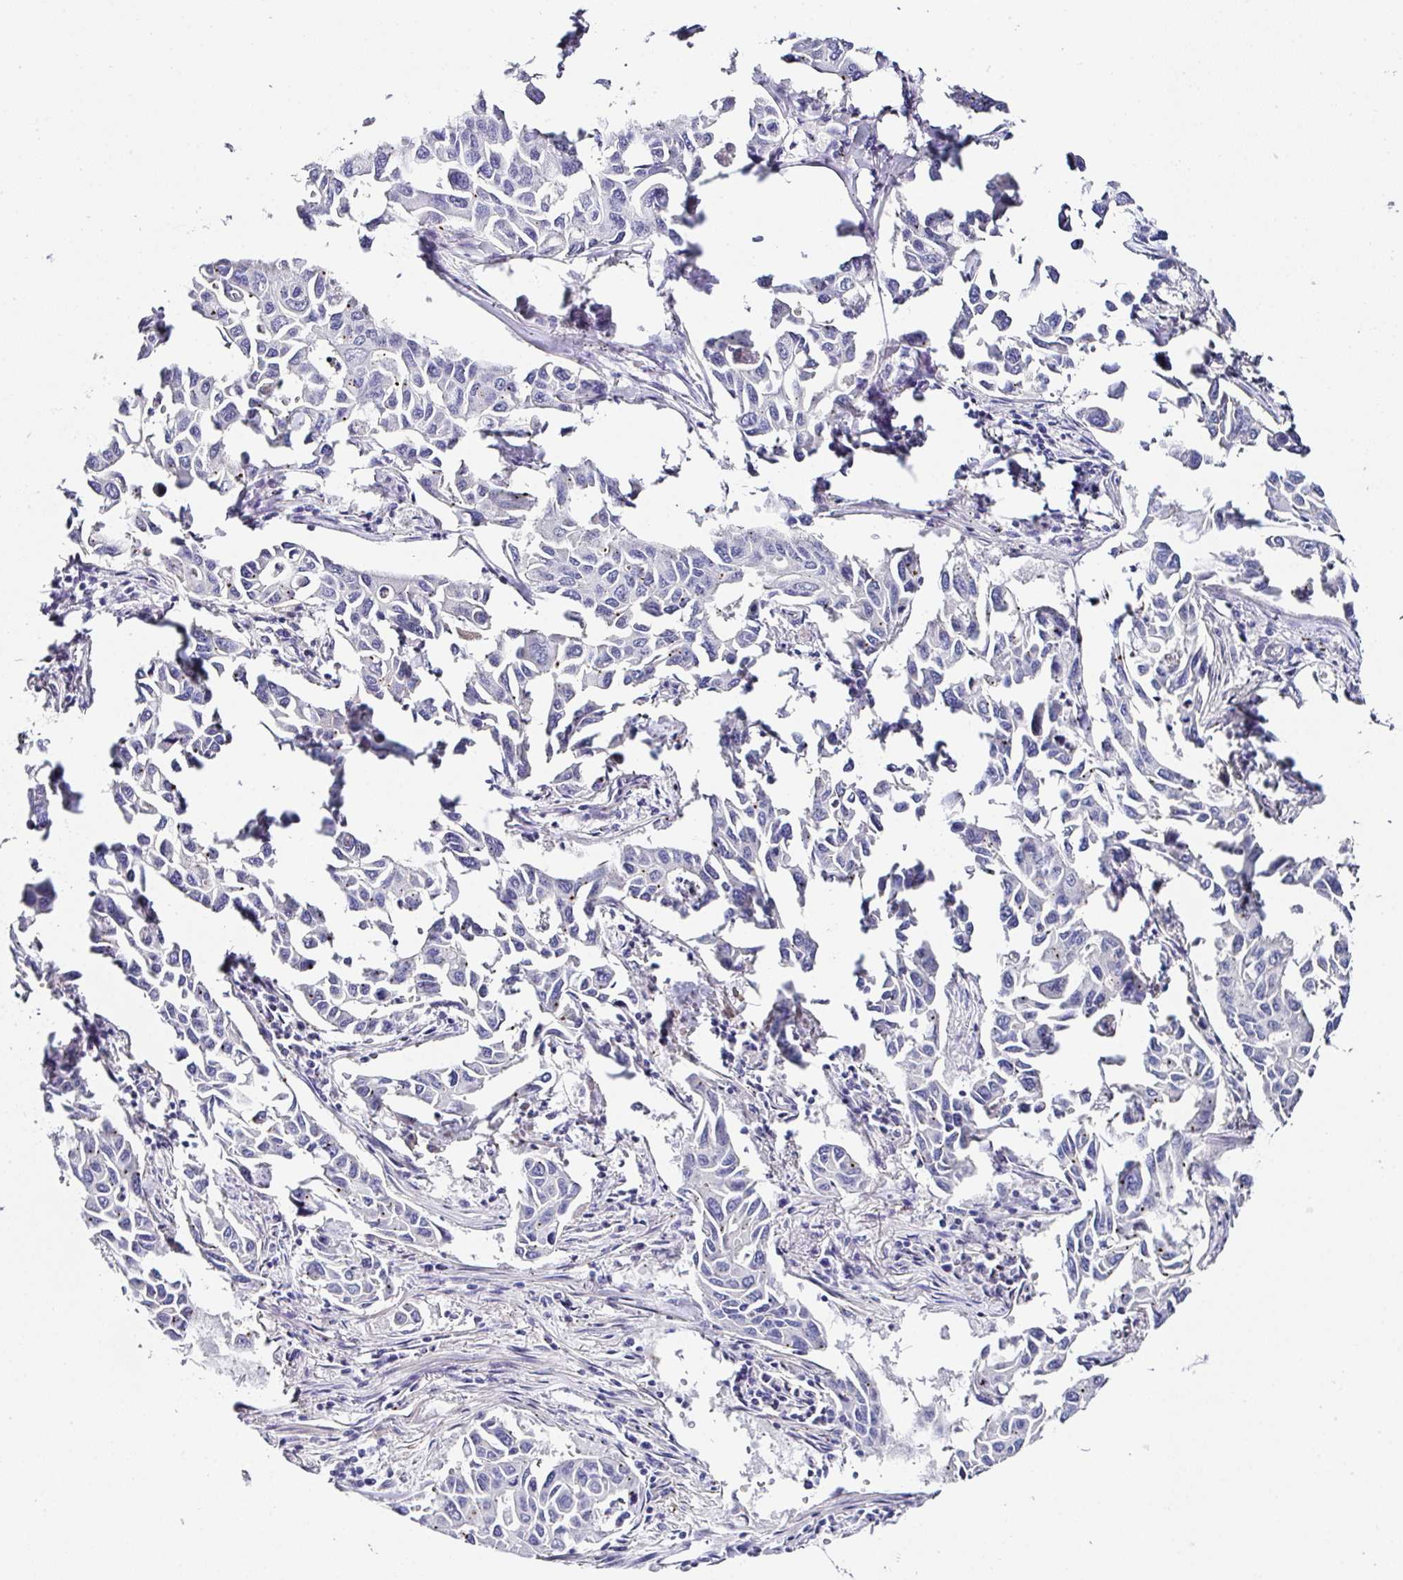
{"staining": {"intensity": "negative", "quantity": "none", "location": "none"}, "tissue": "lung cancer", "cell_type": "Tumor cells", "image_type": "cancer", "snomed": [{"axis": "morphology", "description": "Adenocarcinoma, NOS"}, {"axis": "topography", "description": "Lung"}], "caption": "Micrograph shows no significant protein staining in tumor cells of lung adenocarcinoma.", "gene": "PPFIA4", "patient": {"sex": "male", "age": 64}}